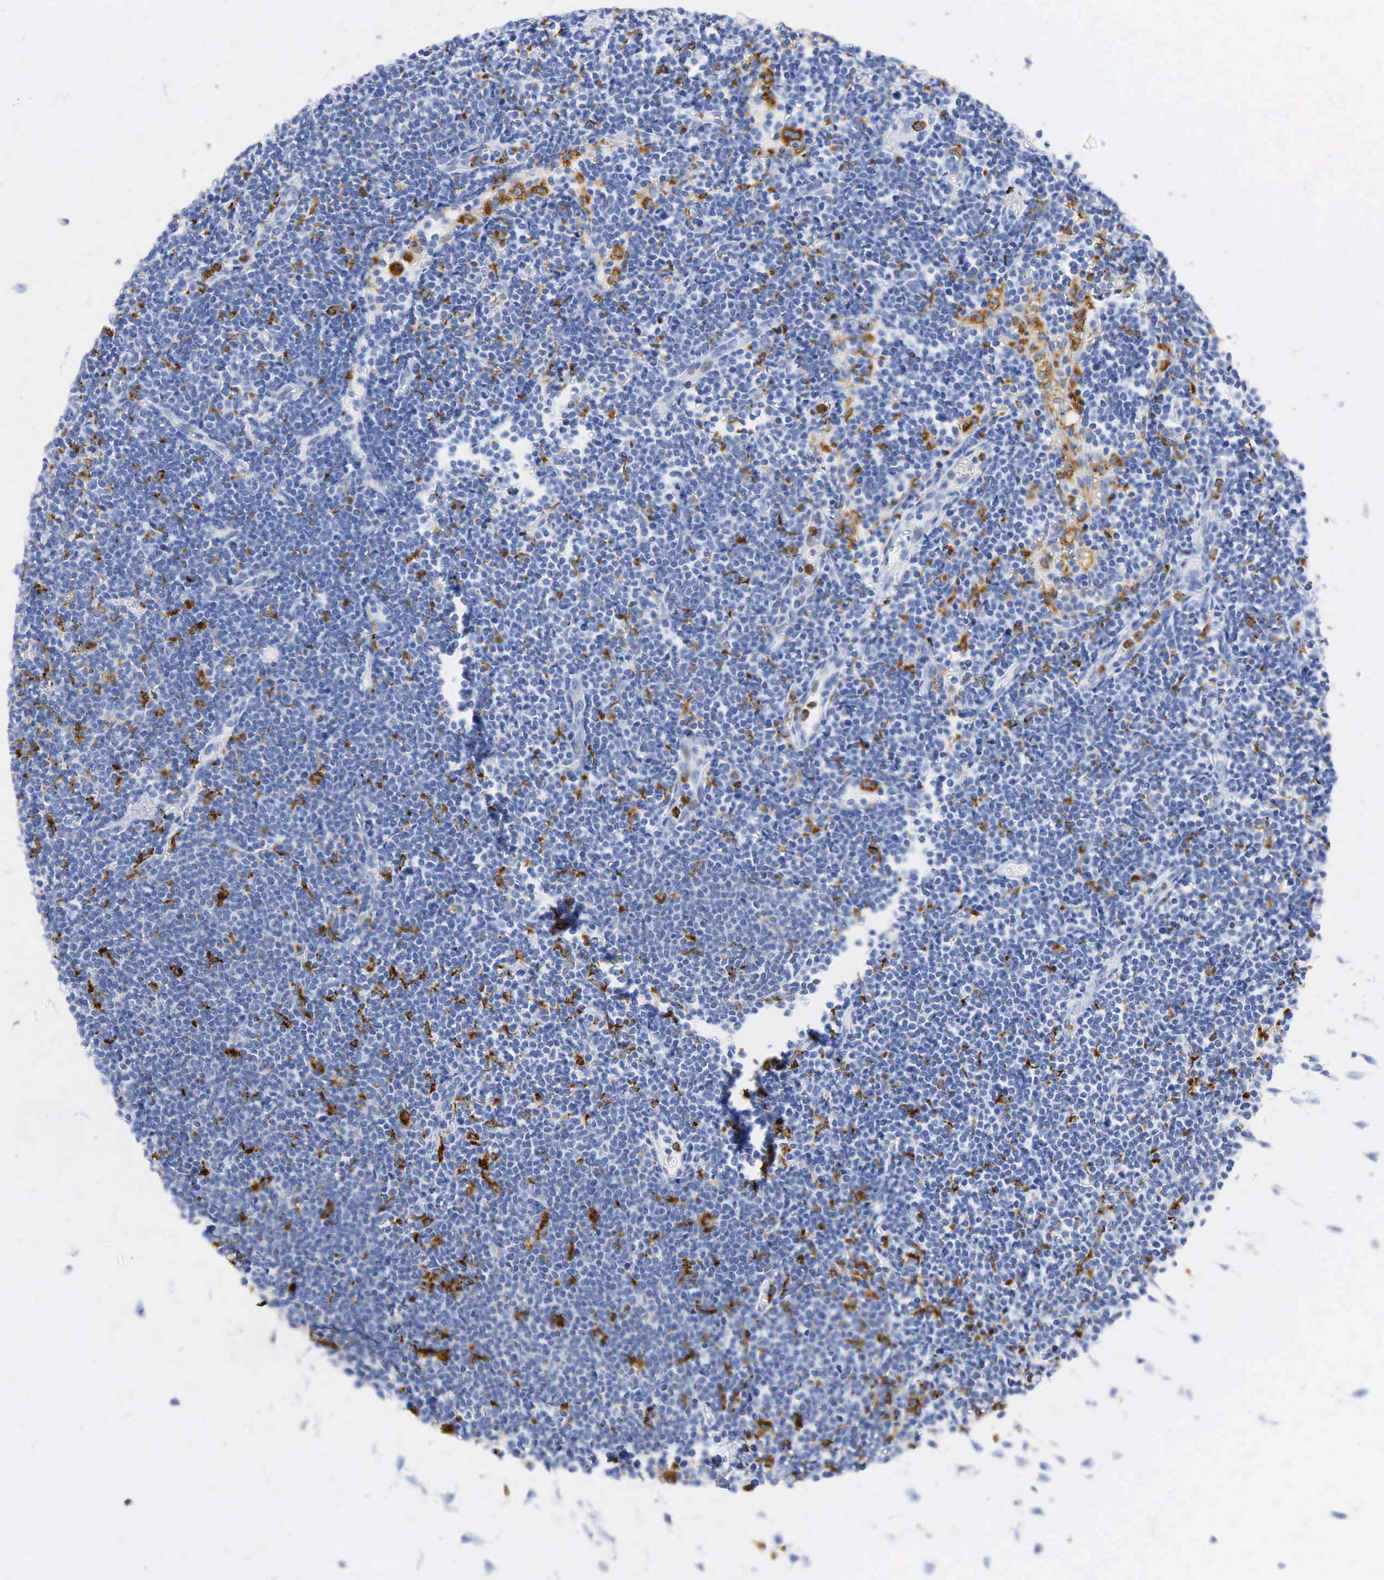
{"staining": {"intensity": "negative", "quantity": "none", "location": "none"}, "tissue": "lymphoma", "cell_type": "Tumor cells", "image_type": "cancer", "snomed": [{"axis": "morphology", "description": "Malignant lymphoma, non-Hodgkin's type, Low grade"}, {"axis": "topography", "description": "Lymph node"}], "caption": "This is an IHC image of human malignant lymphoma, non-Hodgkin's type (low-grade). There is no positivity in tumor cells.", "gene": "CD68", "patient": {"sex": "male", "age": 65}}